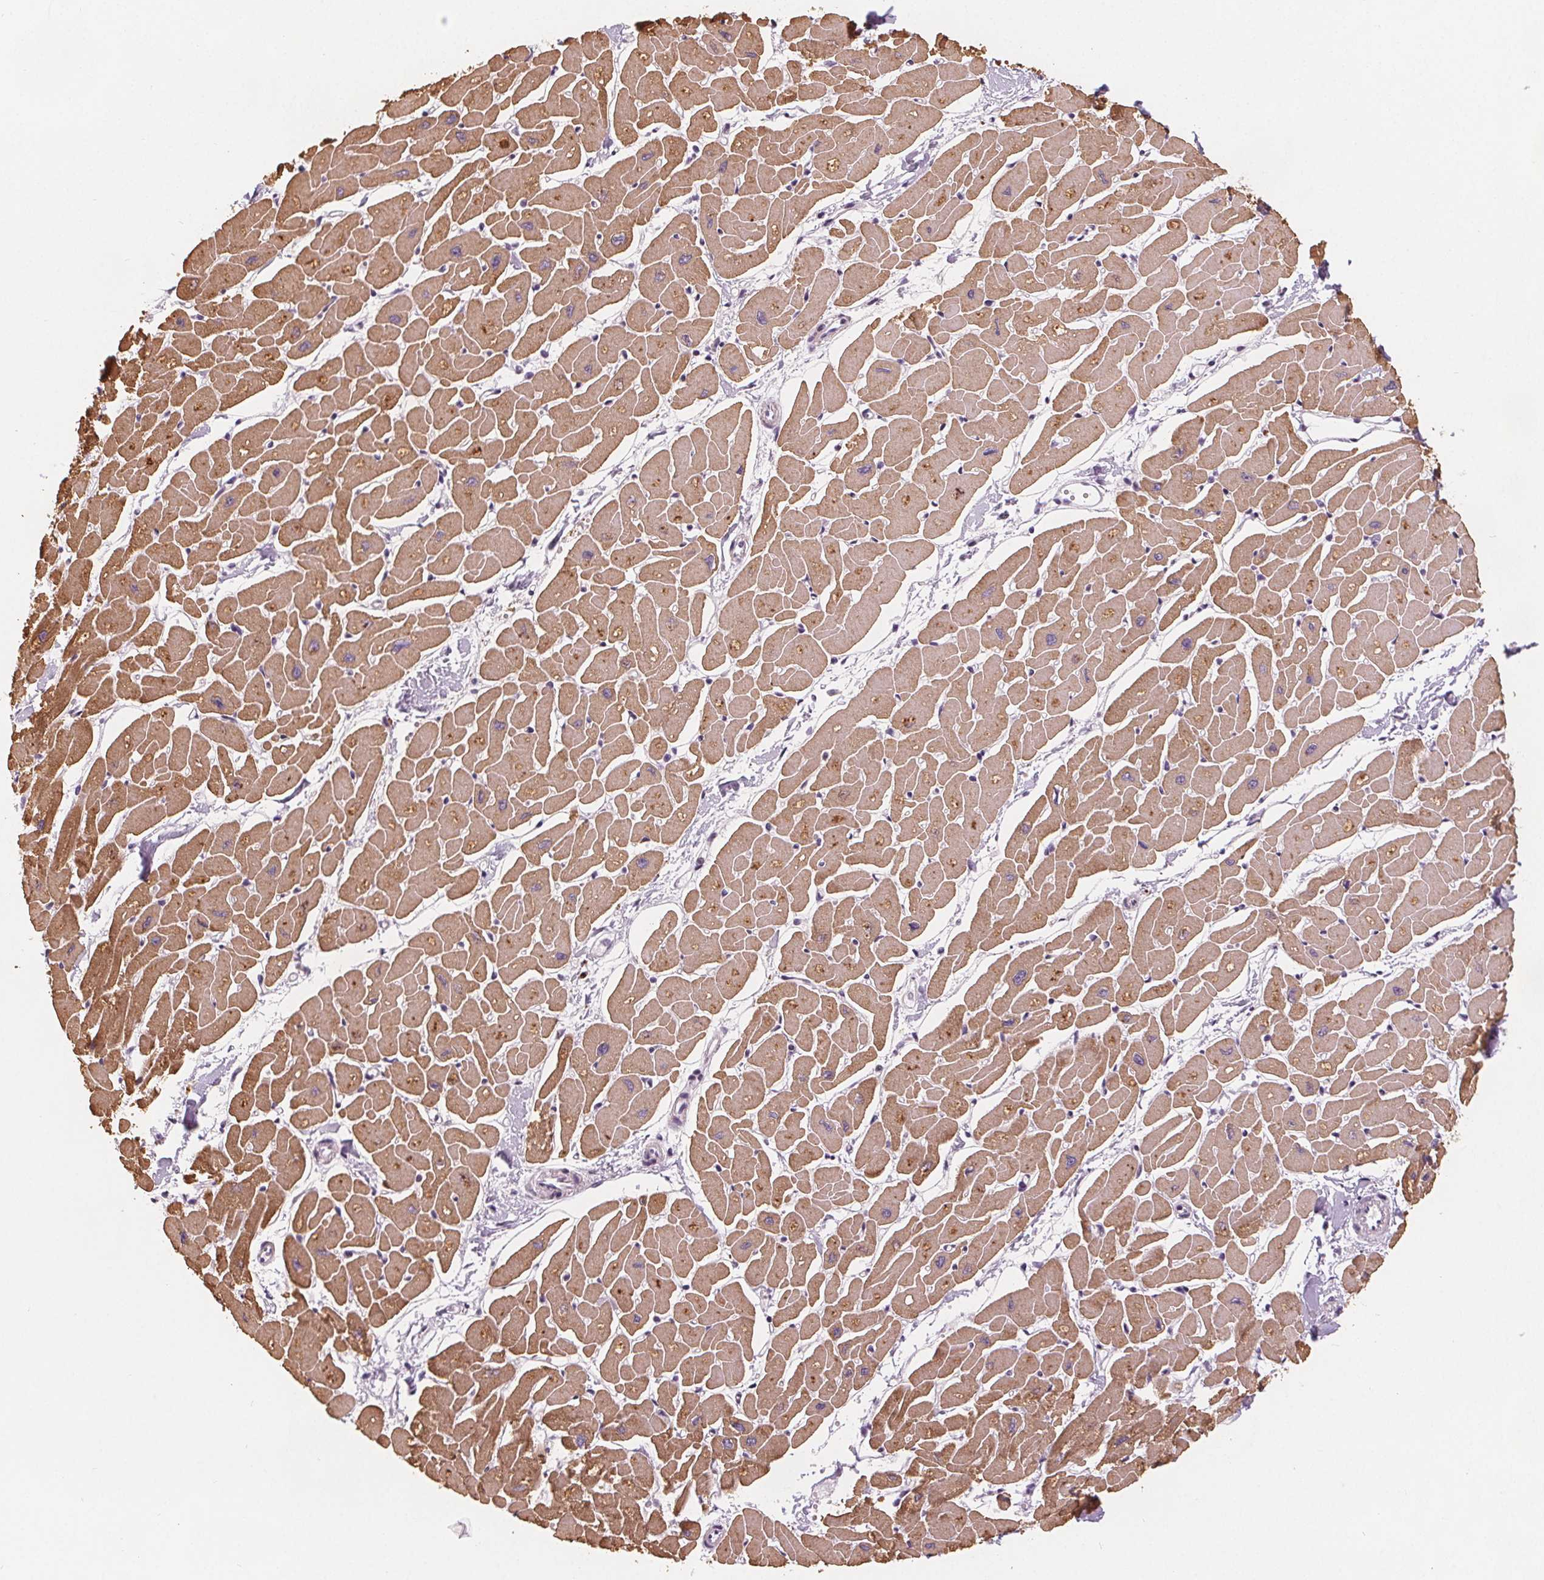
{"staining": {"intensity": "moderate", "quantity": ">75%", "location": "cytoplasmic/membranous"}, "tissue": "heart muscle", "cell_type": "Cardiomyocytes", "image_type": "normal", "snomed": [{"axis": "morphology", "description": "Normal tissue, NOS"}, {"axis": "topography", "description": "Heart"}], "caption": "A medium amount of moderate cytoplasmic/membranous expression is appreciated in approximately >75% of cardiomyocytes in unremarkable heart muscle.", "gene": "DPM2", "patient": {"sex": "male", "age": 57}}